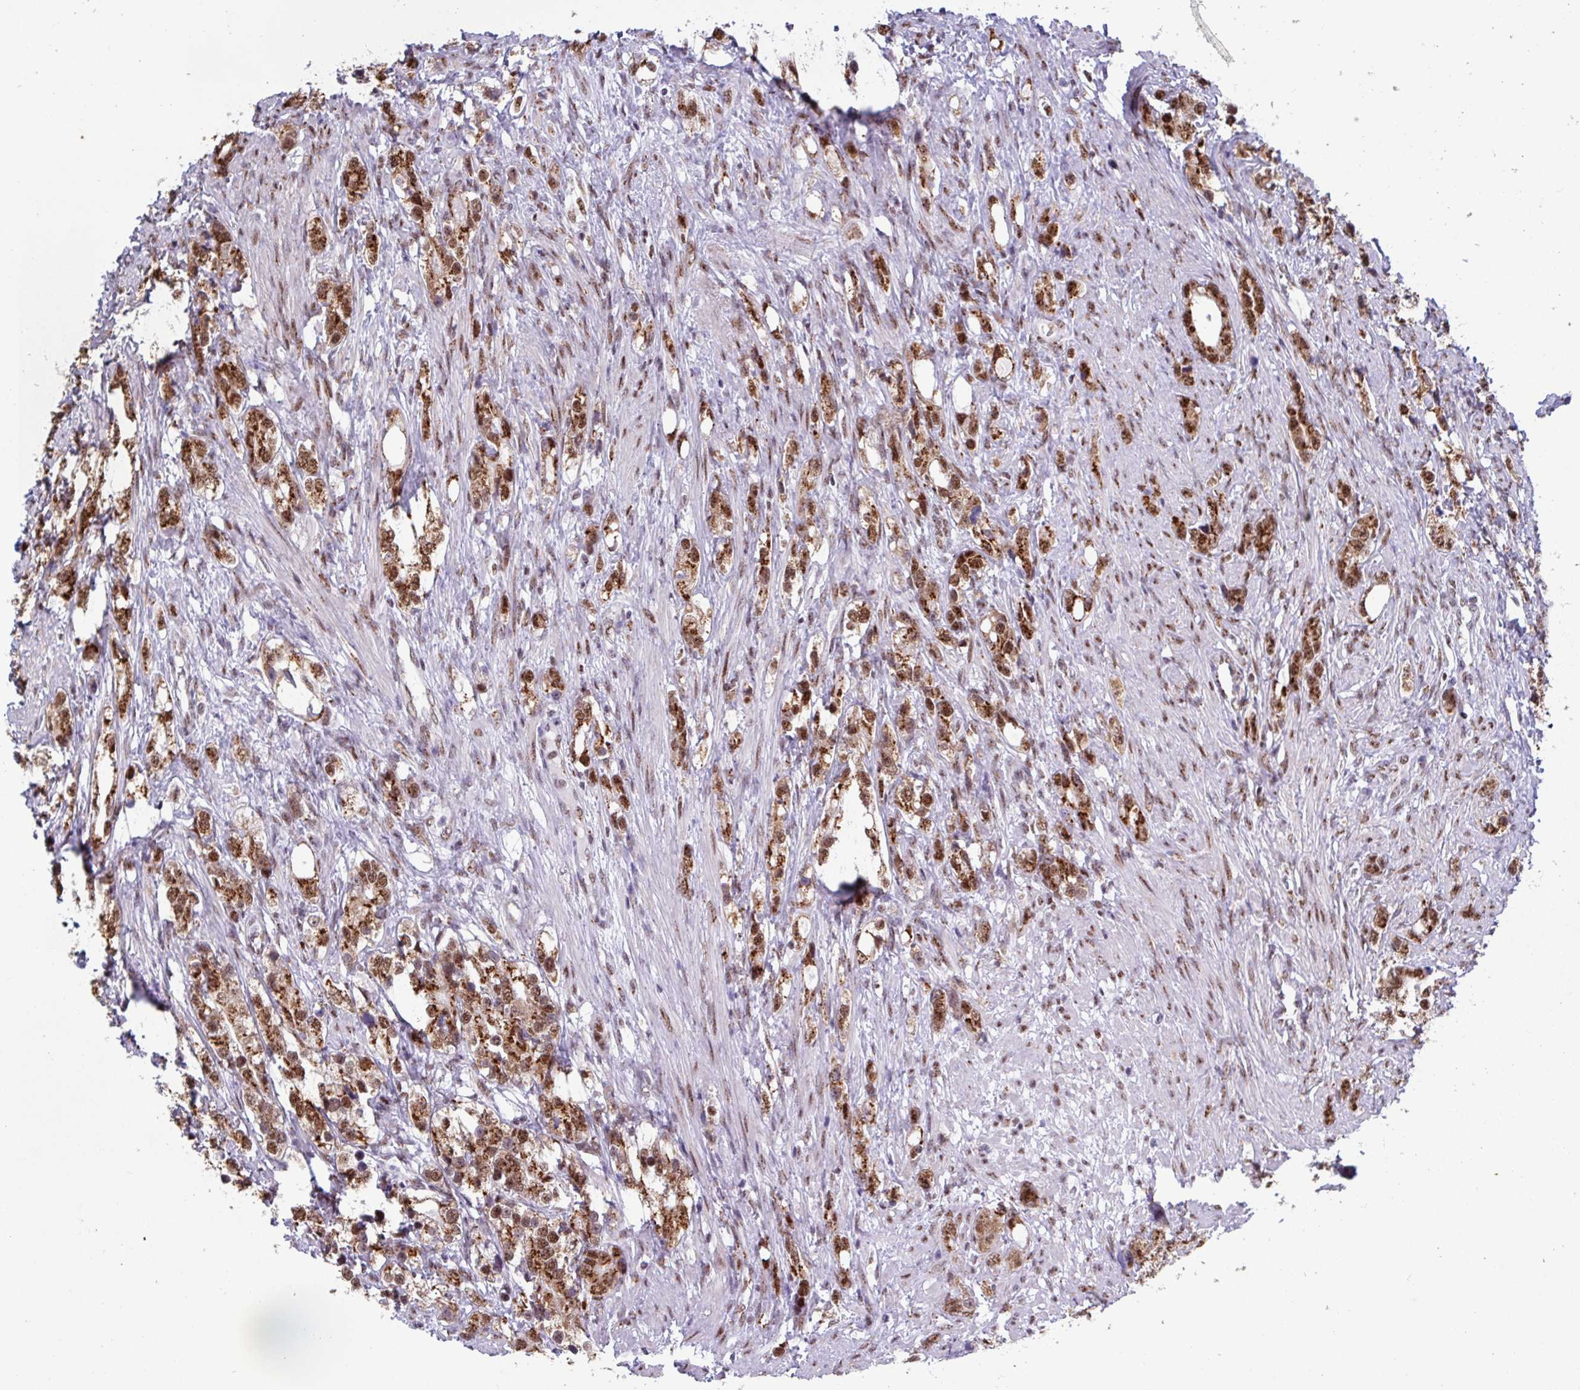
{"staining": {"intensity": "moderate", "quantity": ">75%", "location": "cytoplasmic/membranous,nuclear"}, "tissue": "prostate cancer", "cell_type": "Tumor cells", "image_type": "cancer", "snomed": [{"axis": "morphology", "description": "Adenocarcinoma, High grade"}, {"axis": "topography", "description": "Prostate"}], "caption": "A photomicrograph of human high-grade adenocarcinoma (prostate) stained for a protein demonstrates moderate cytoplasmic/membranous and nuclear brown staining in tumor cells.", "gene": "PUF60", "patient": {"sex": "male", "age": 63}}